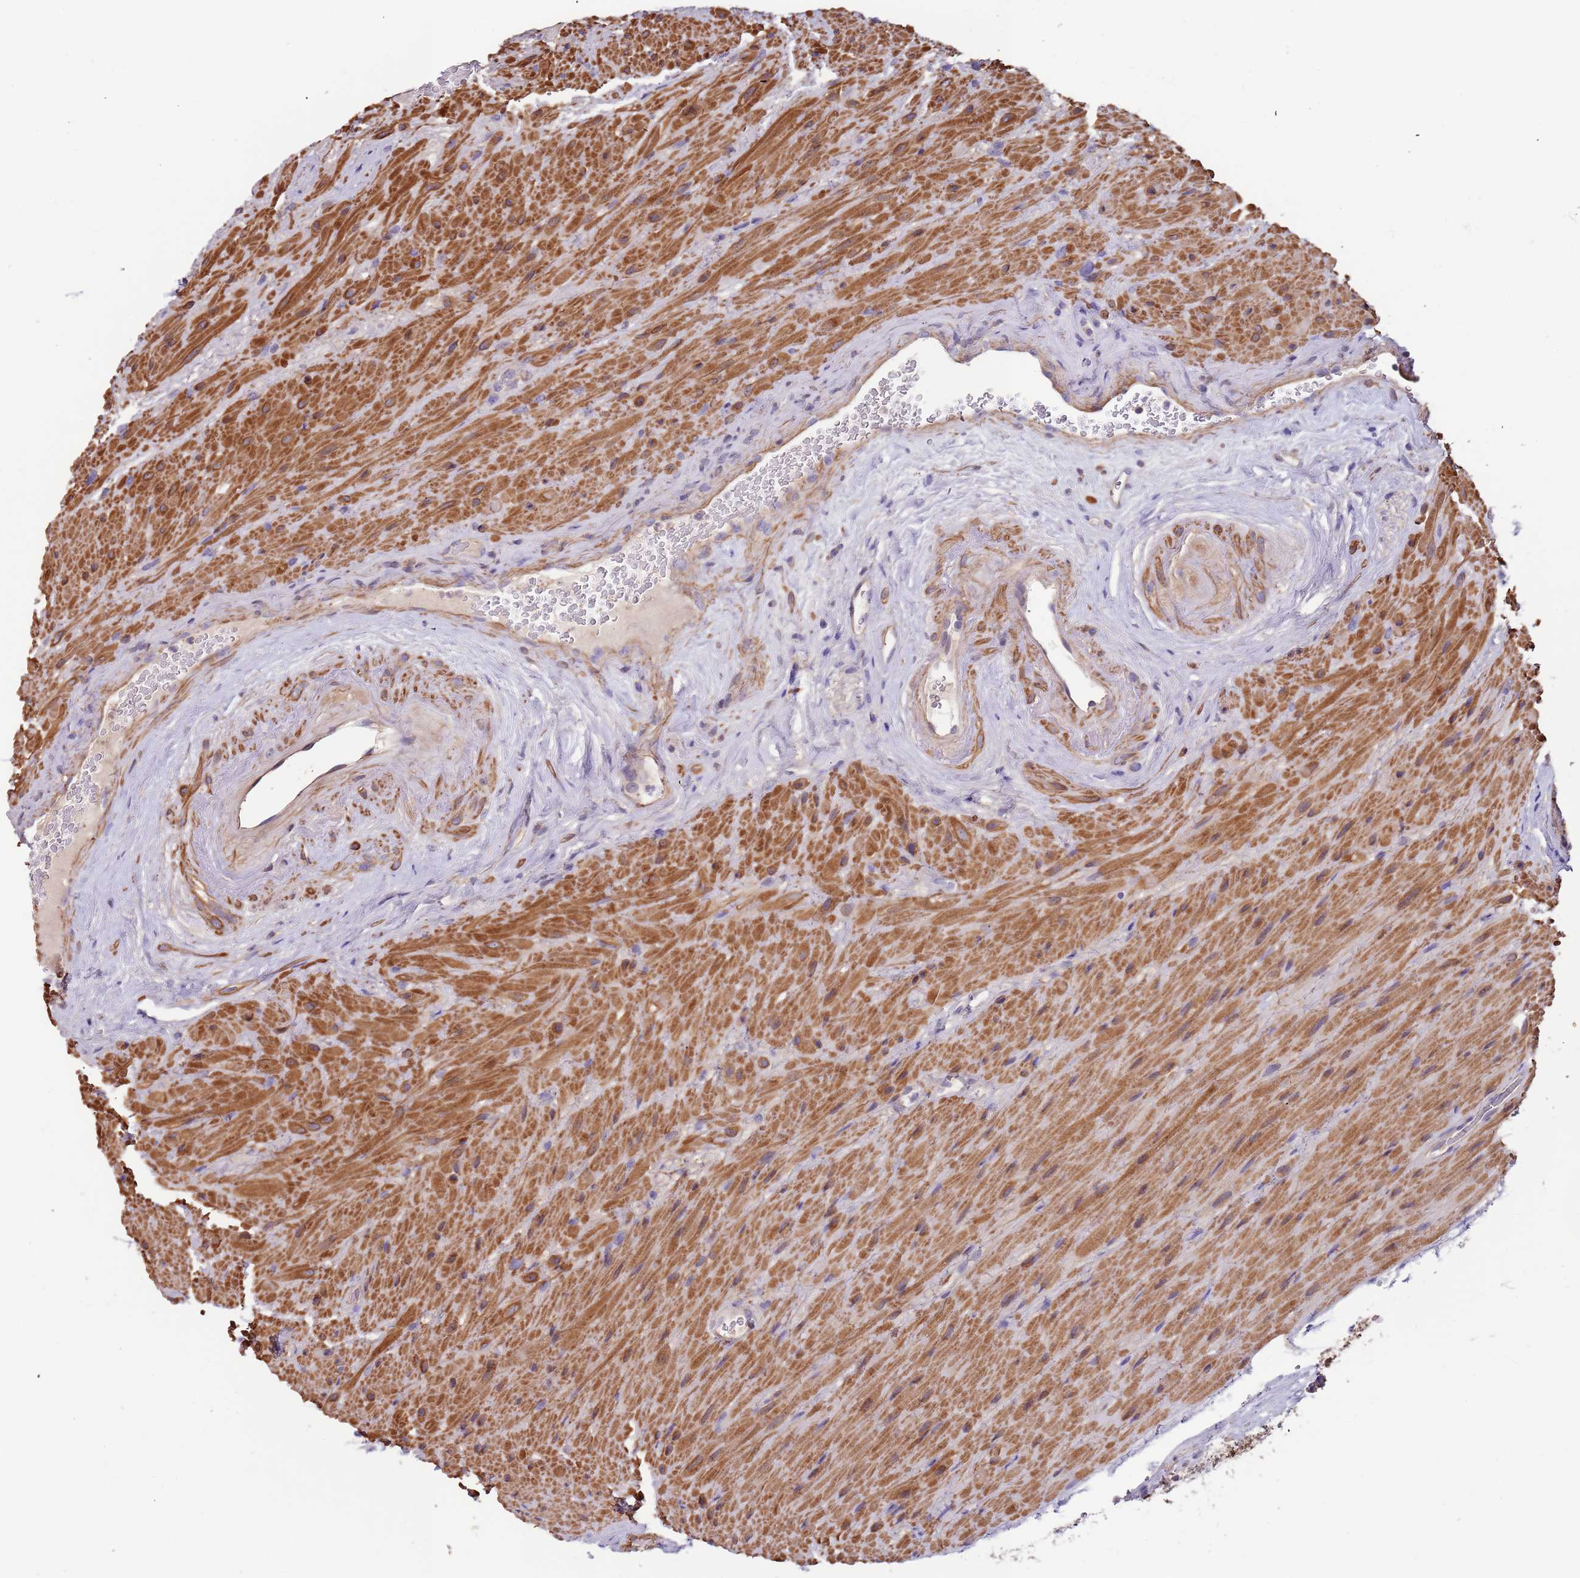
{"staining": {"intensity": "moderate", "quantity": ">75%", "location": "cytoplasmic/membranous"}, "tissue": "seminal vesicle", "cell_type": "Glandular cells", "image_type": "normal", "snomed": [{"axis": "morphology", "description": "Normal tissue, NOS"}, {"axis": "topography", "description": "Seminal veicle"}, {"axis": "topography", "description": "Peripheral nerve tissue"}], "caption": "A brown stain shows moderate cytoplasmic/membranous expression of a protein in glandular cells of benign seminal vesicle. (Stains: DAB (3,3'-diaminobenzidine) in brown, nuclei in blue, Microscopy: brightfield microscopy at high magnification).", "gene": "SYT4", "patient": {"sex": "male", "age": 67}}